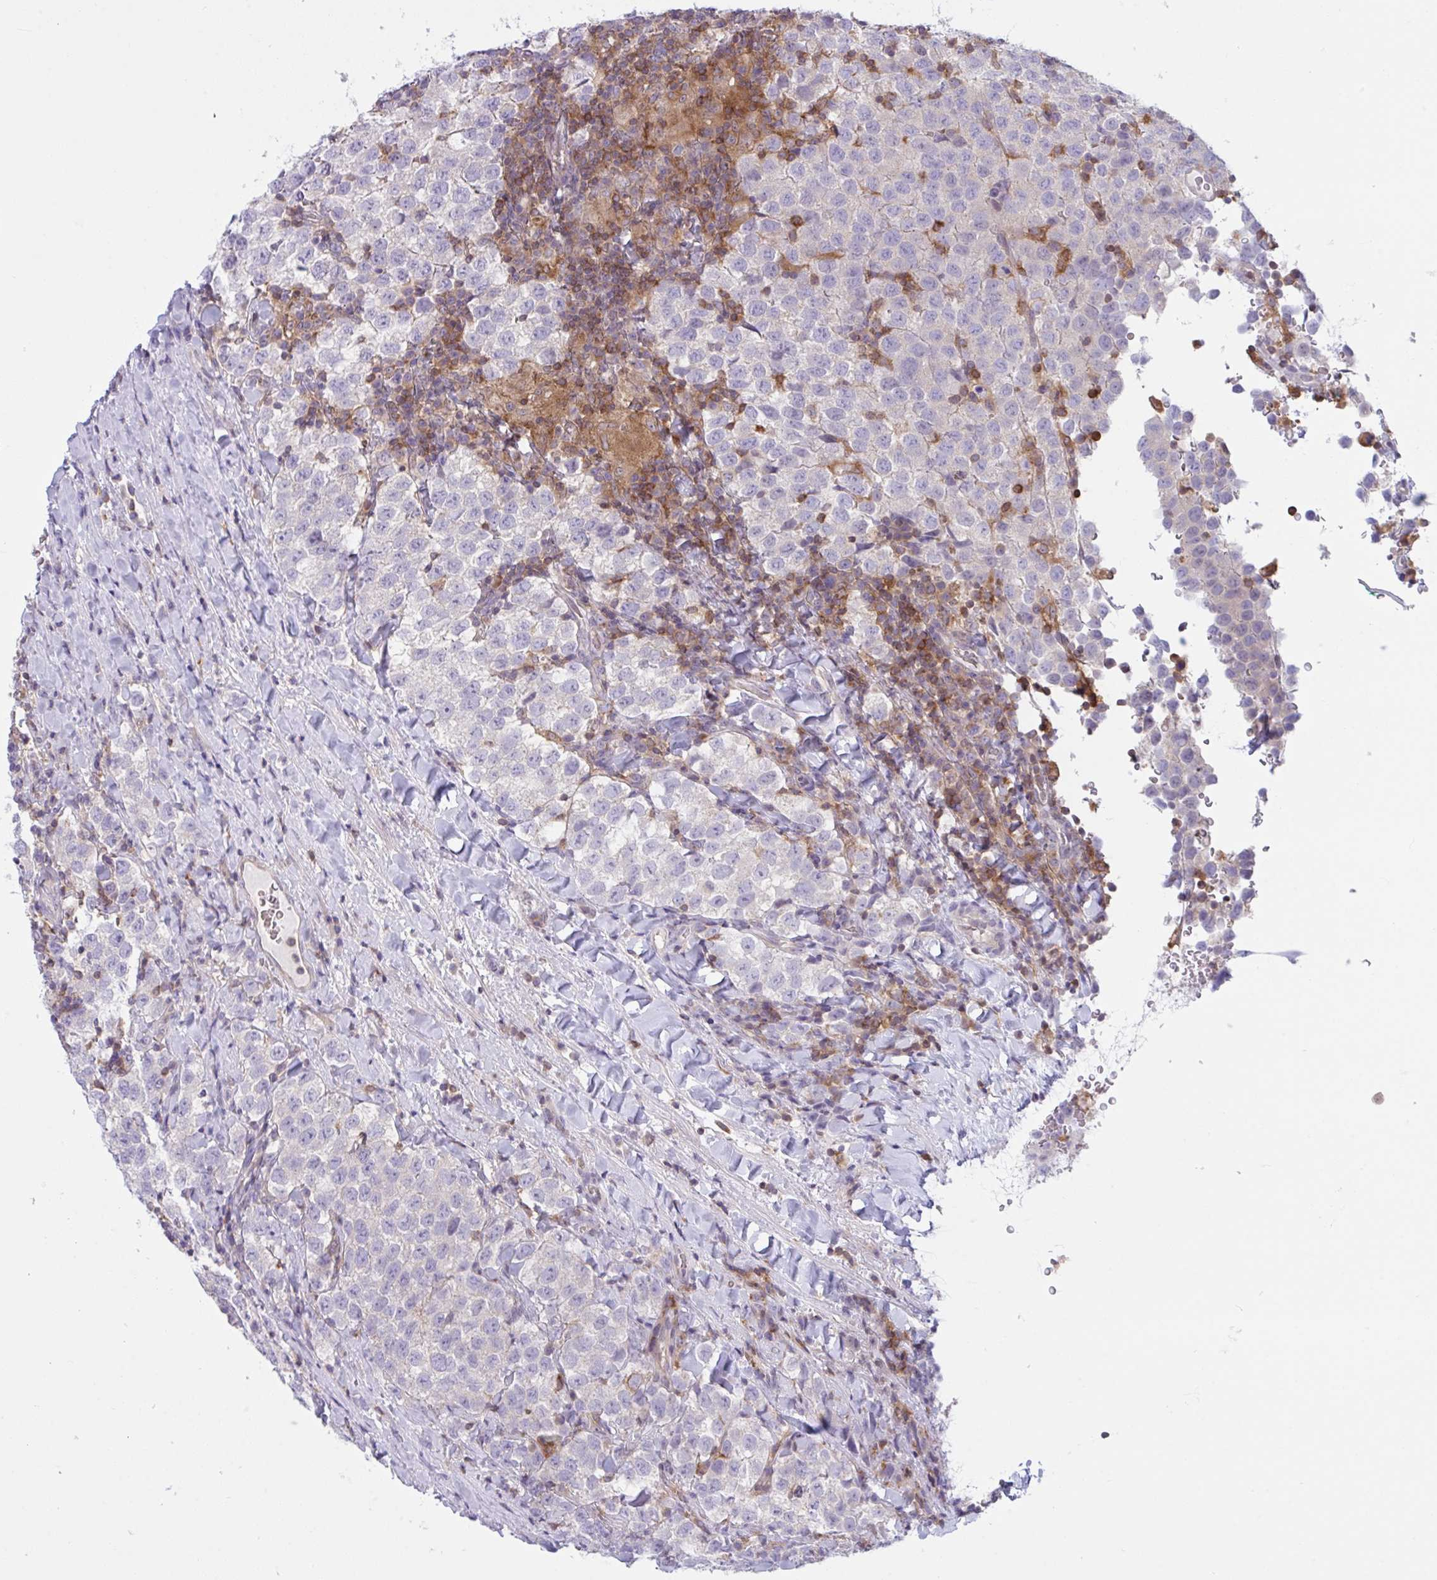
{"staining": {"intensity": "negative", "quantity": "none", "location": "none"}, "tissue": "testis cancer", "cell_type": "Tumor cells", "image_type": "cancer", "snomed": [{"axis": "morphology", "description": "Seminoma, NOS"}, {"axis": "topography", "description": "Testis"}], "caption": "This is an immunohistochemistry micrograph of seminoma (testis). There is no staining in tumor cells.", "gene": "TANK", "patient": {"sex": "male", "age": 34}}